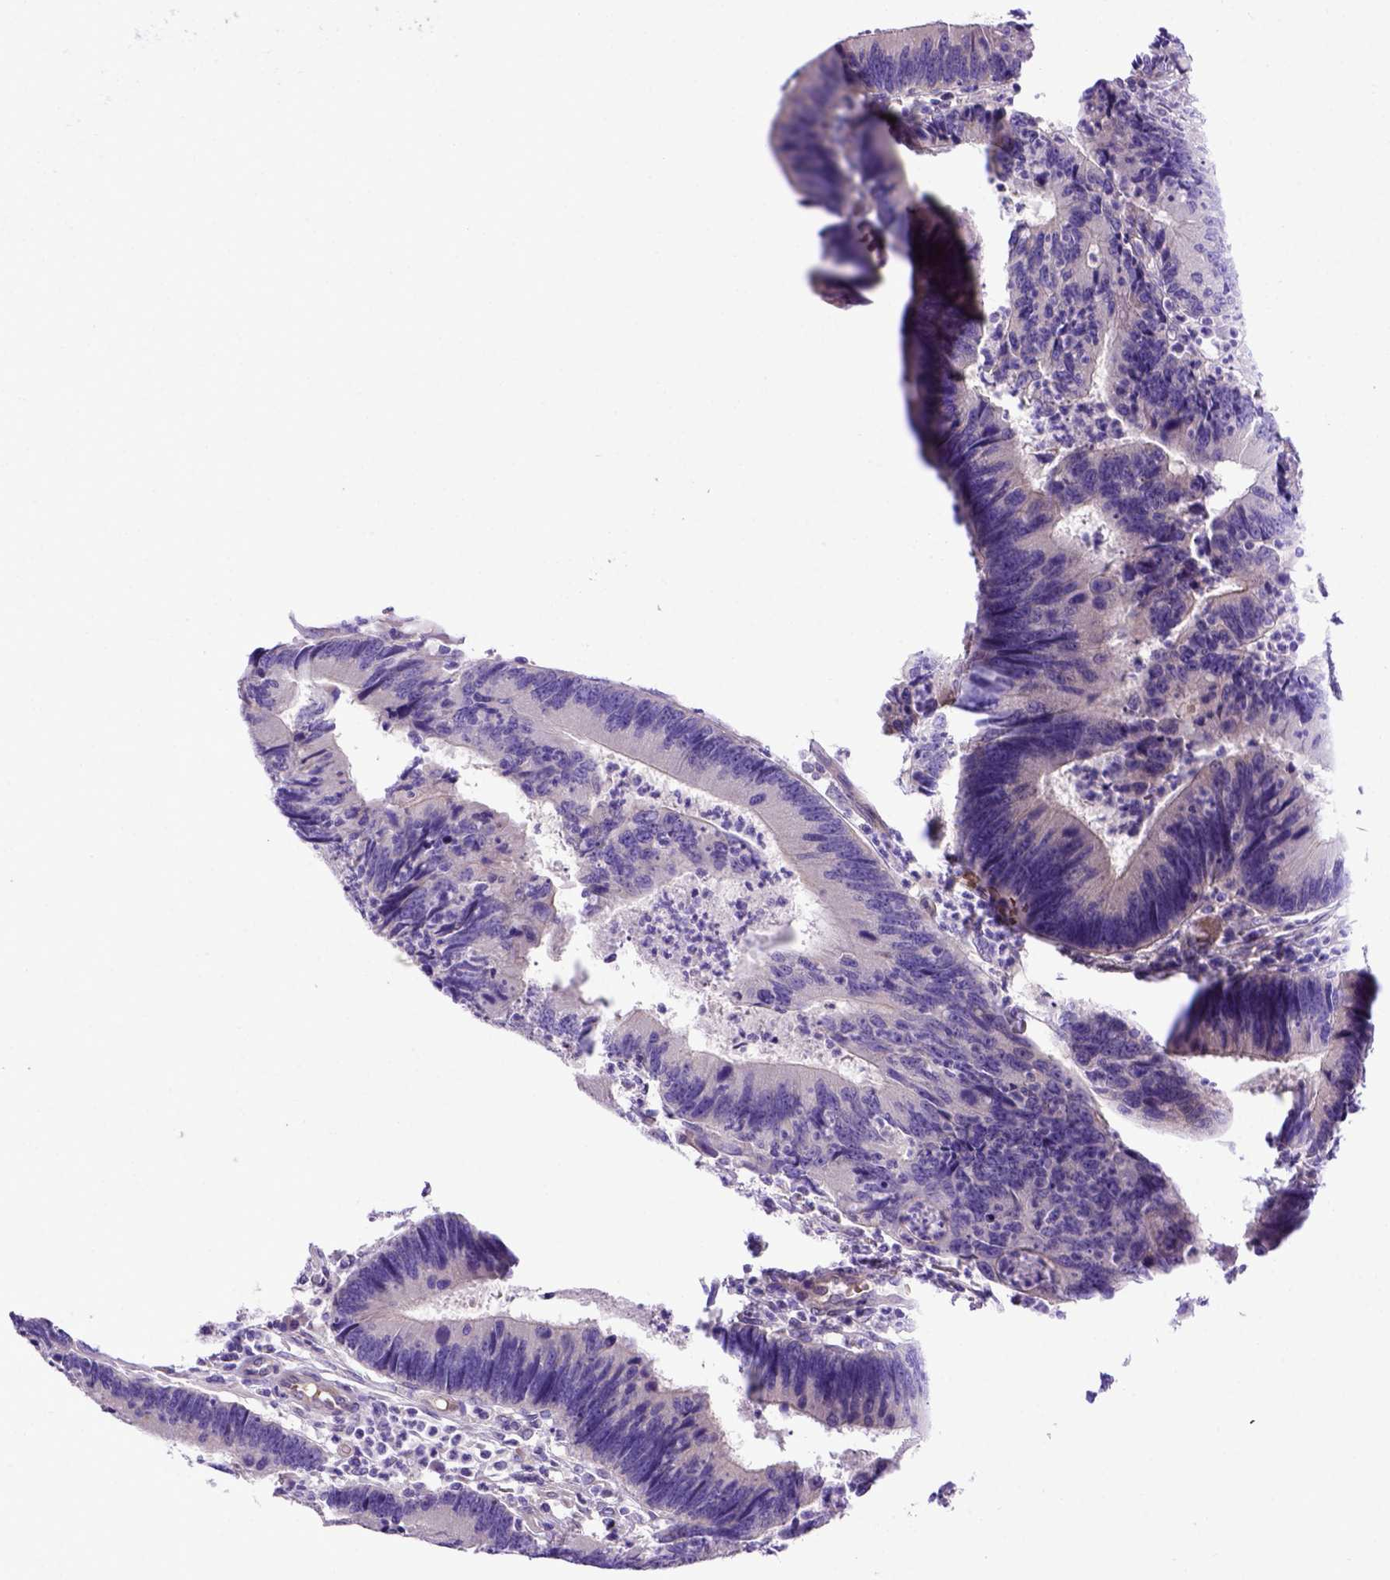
{"staining": {"intensity": "negative", "quantity": "none", "location": "none"}, "tissue": "colorectal cancer", "cell_type": "Tumor cells", "image_type": "cancer", "snomed": [{"axis": "morphology", "description": "Adenocarcinoma, NOS"}, {"axis": "topography", "description": "Colon"}], "caption": "Histopathology image shows no significant protein staining in tumor cells of adenocarcinoma (colorectal). Brightfield microscopy of IHC stained with DAB (brown) and hematoxylin (blue), captured at high magnification.", "gene": "ADAM12", "patient": {"sex": "female", "age": 67}}